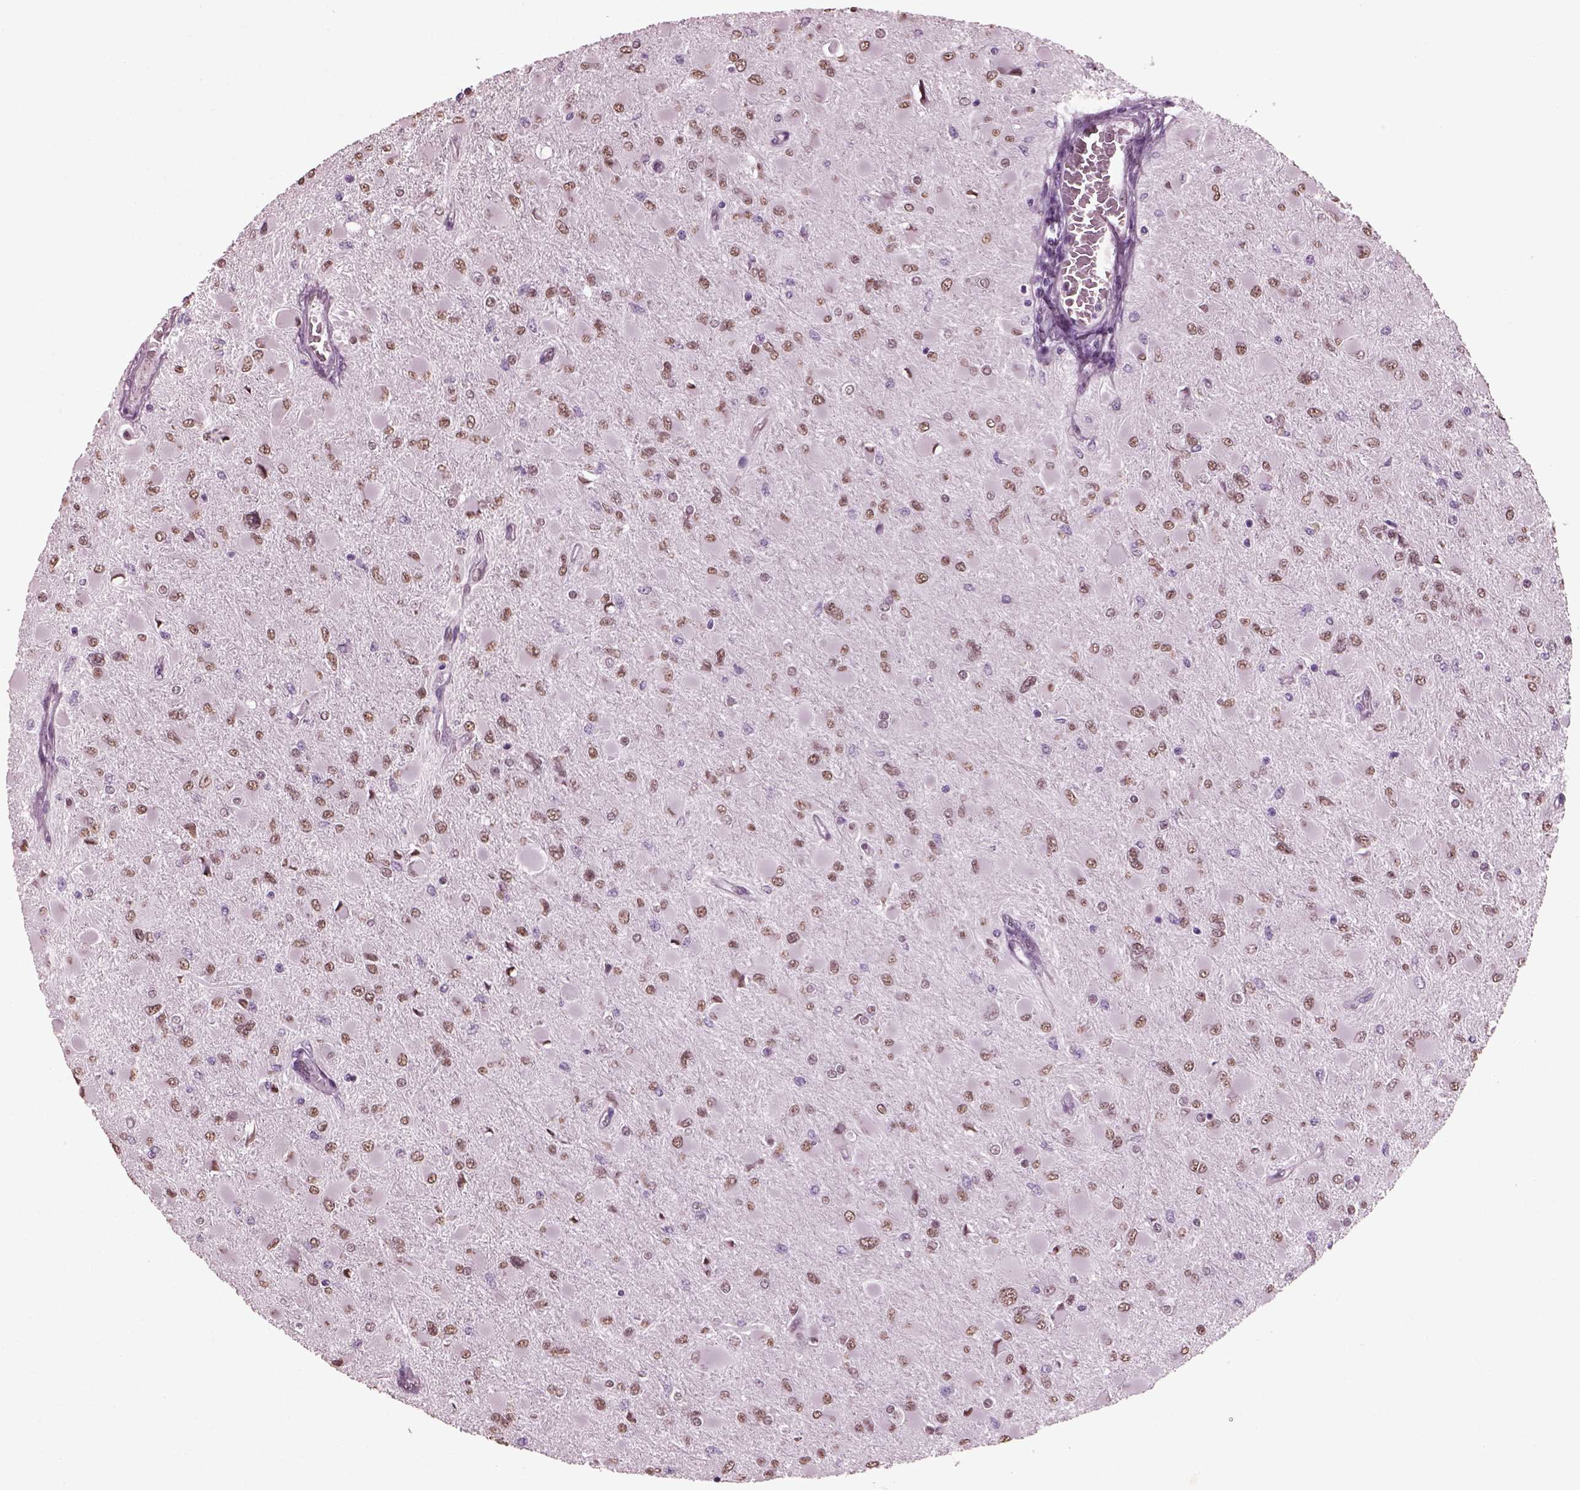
{"staining": {"intensity": "weak", "quantity": "25%-75%", "location": "nuclear"}, "tissue": "glioma", "cell_type": "Tumor cells", "image_type": "cancer", "snomed": [{"axis": "morphology", "description": "Glioma, malignant, High grade"}, {"axis": "topography", "description": "Cerebral cortex"}], "caption": "The immunohistochemical stain labels weak nuclear positivity in tumor cells of malignant glioma (high-grade) tissue.", "gene": "KRTAP3-2", "patient": {"sex": "female", "age": 36}}